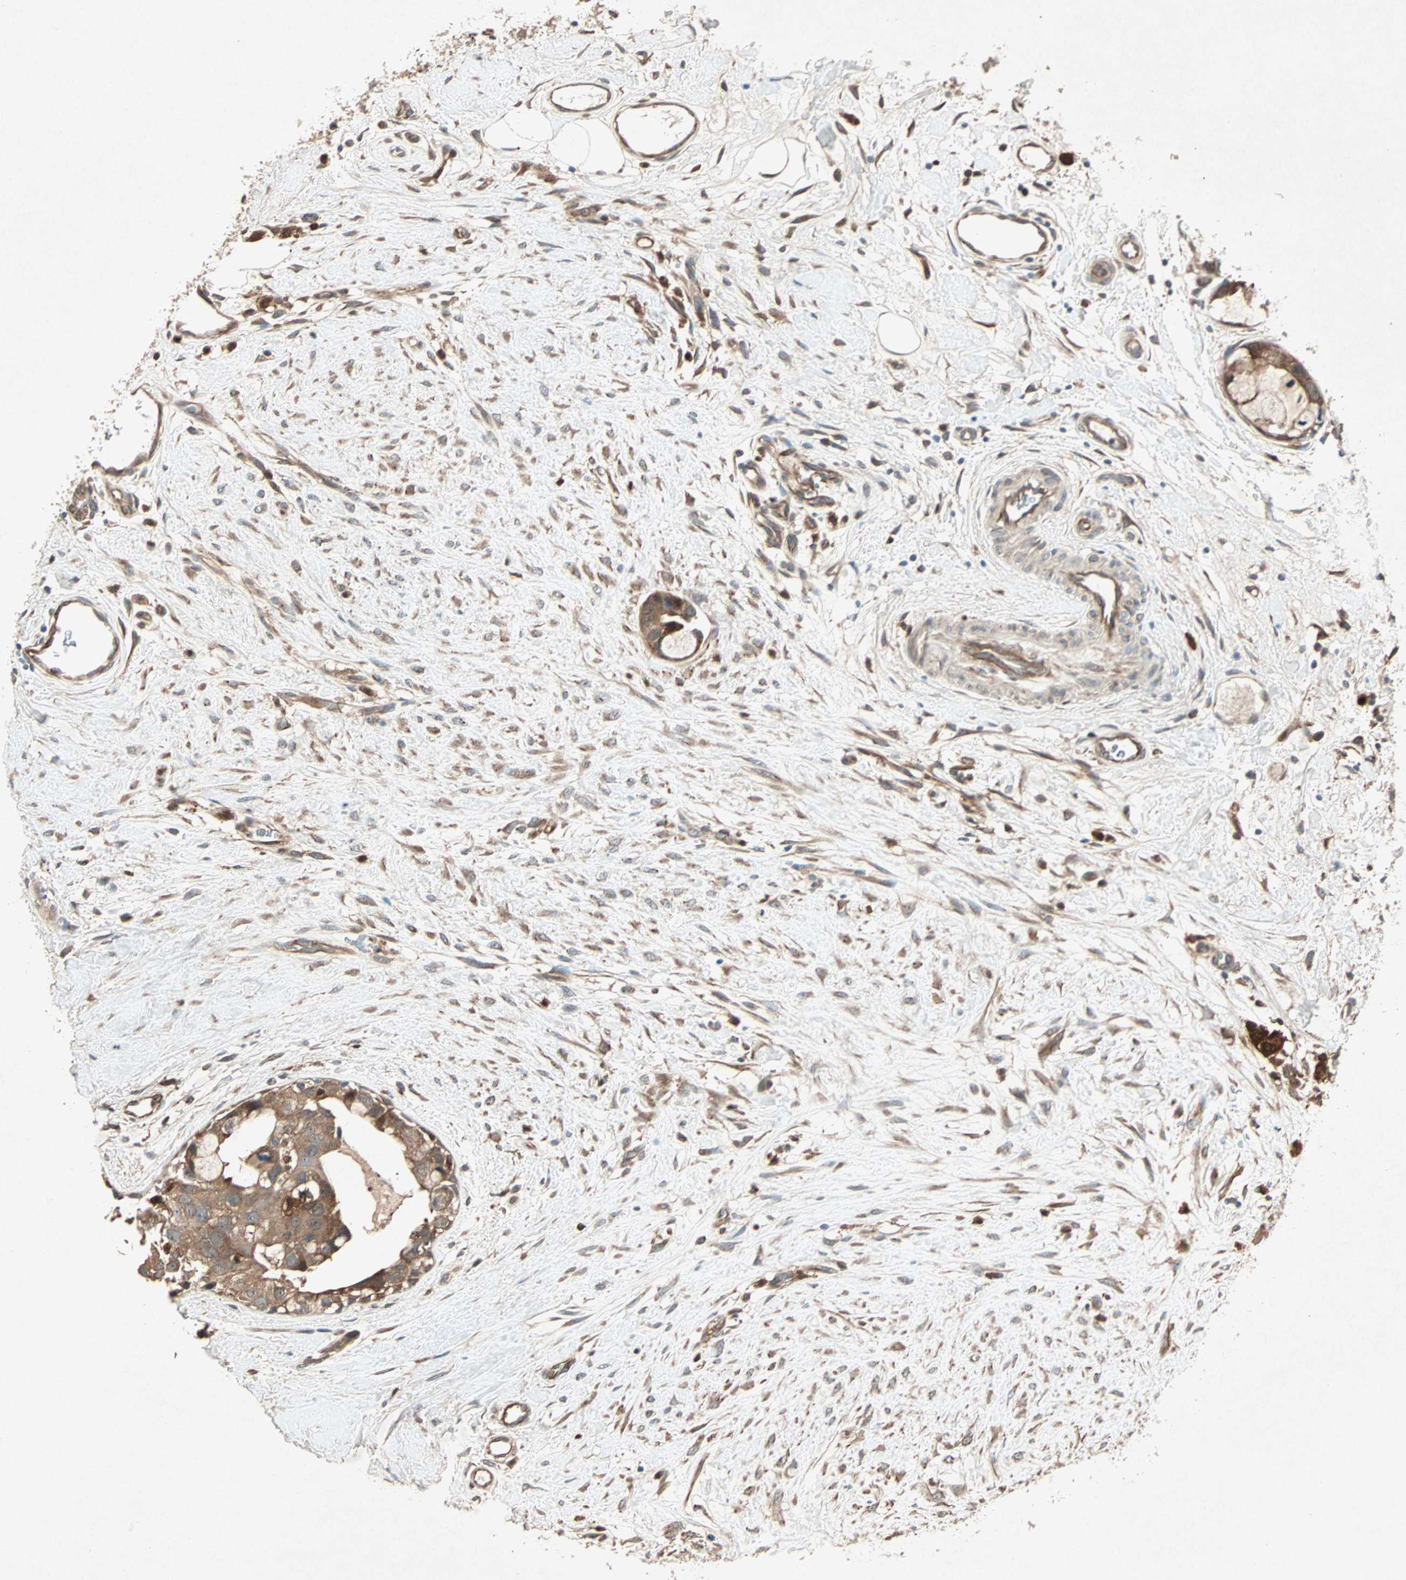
{"staining": {"intensity": "moderate", "quantity": ">75%", "location": "cytoplasmic/membranous"}, "tissue": "breast cancer", "cell_type": "Tumor cells", "image_type": "cancer", "snomed": [{"axis": "morphology", "description": "Duct carcinoma"}, {"axis": "topography", "description": "Breast"}], "caption": "Immunohistochemical staining of breast cancer displays medium levels of moderate cytoplasmic/membranous protein positivity in about >75% of tumor cells.", "gene": "SDSL", "patient": {"sex": "female", "age": 40}}